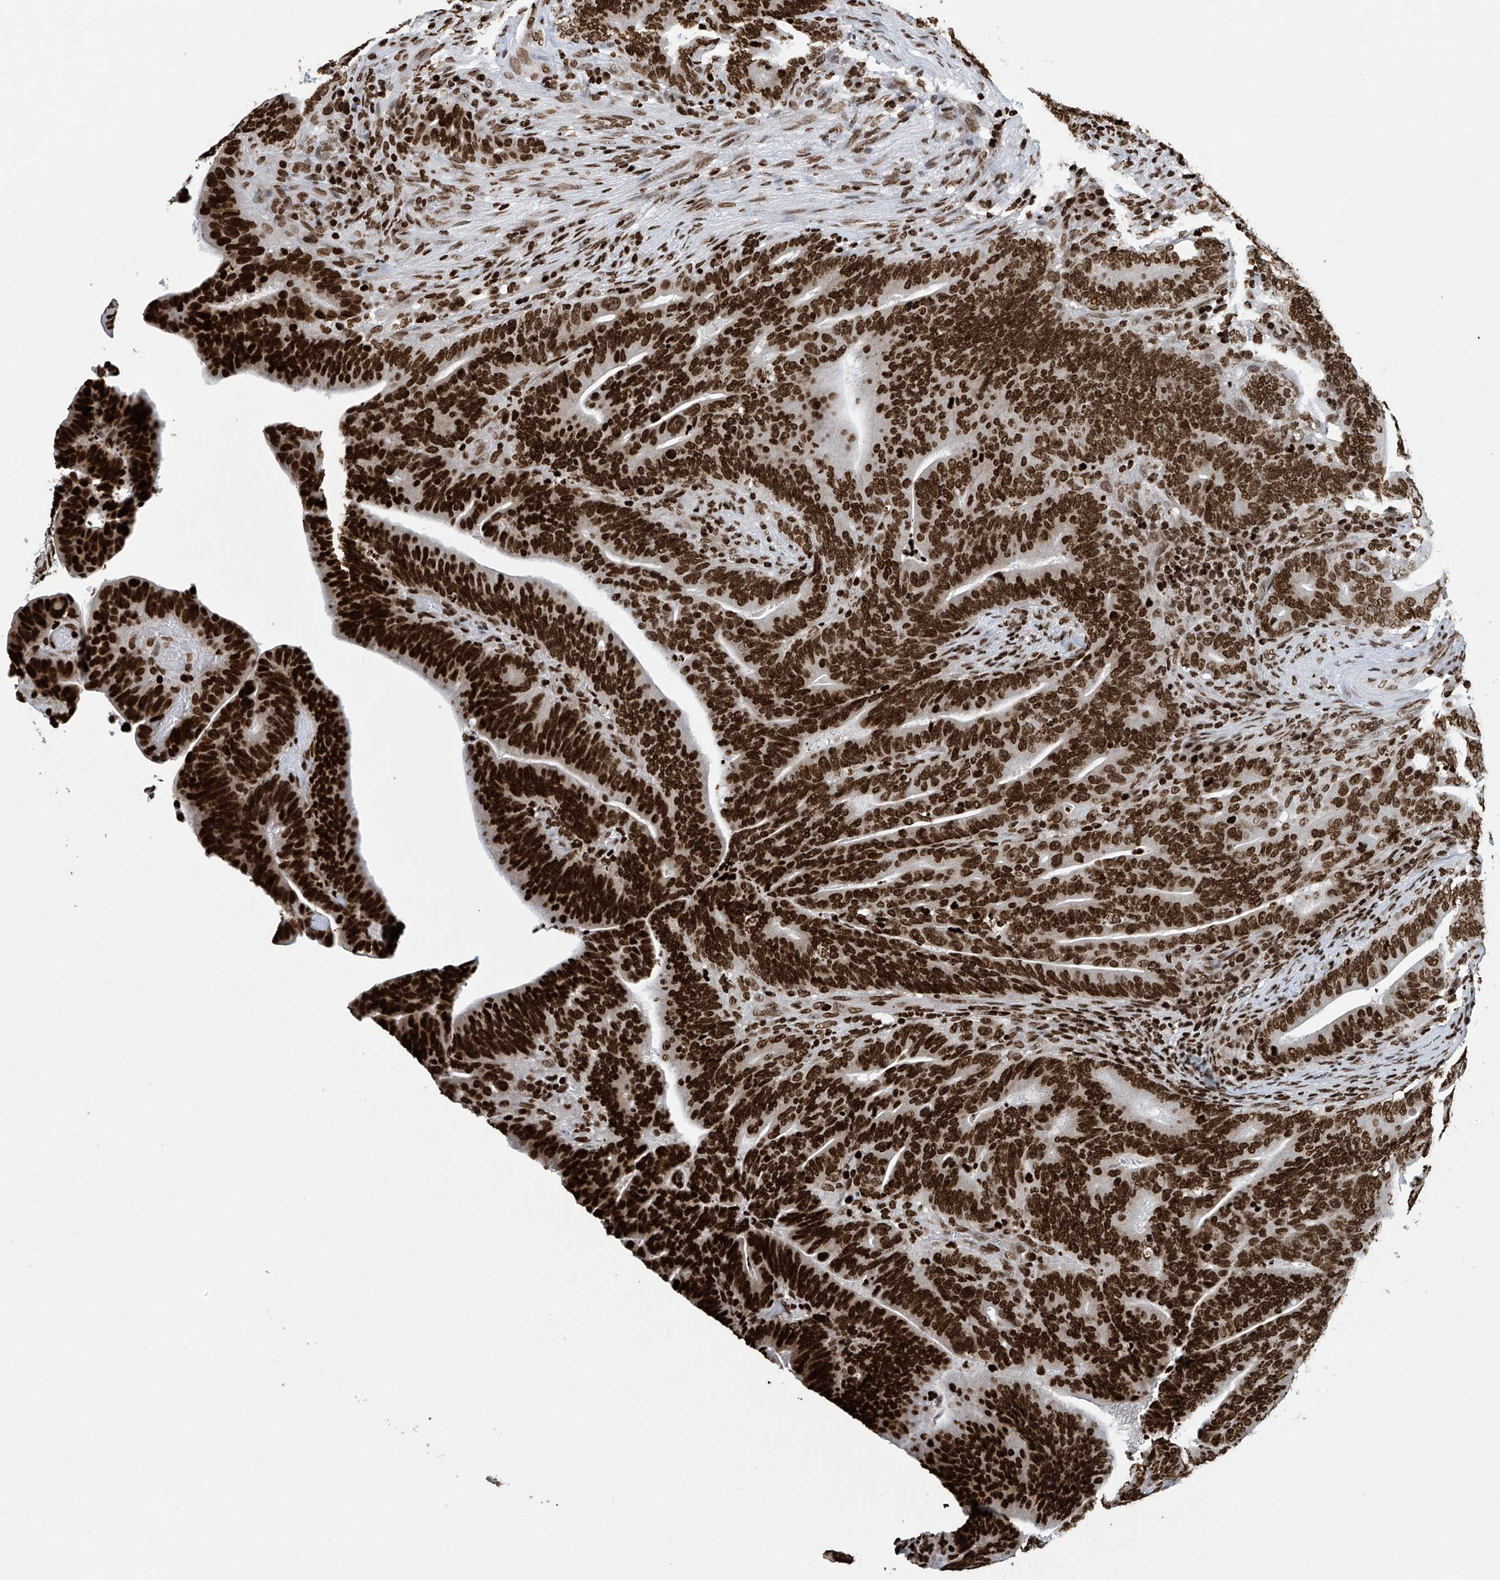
{"staining": {"intensity": "strong", "quantity": ">75%", "location": "nuclear"}, "tissue": "colorectal cancer", "cell_type": "Tumor cells", "image_type": "cancer", "snomed": [{"axis": "morphology", "description": "Normal tissue, NOS"}, {"axis": "morphology", "description": "Adenocarcinoma, NOS"}, {"axis": "topography", "description": "Colon"}], "caption": "The micrograph exhibits immunohistochemical staining of colorectal cancer. There is strong nuclear positivity is present in approximately >75% of tumor cells.", "gene": "H4C16", "patient": {"sex": "female", "age": 66}}